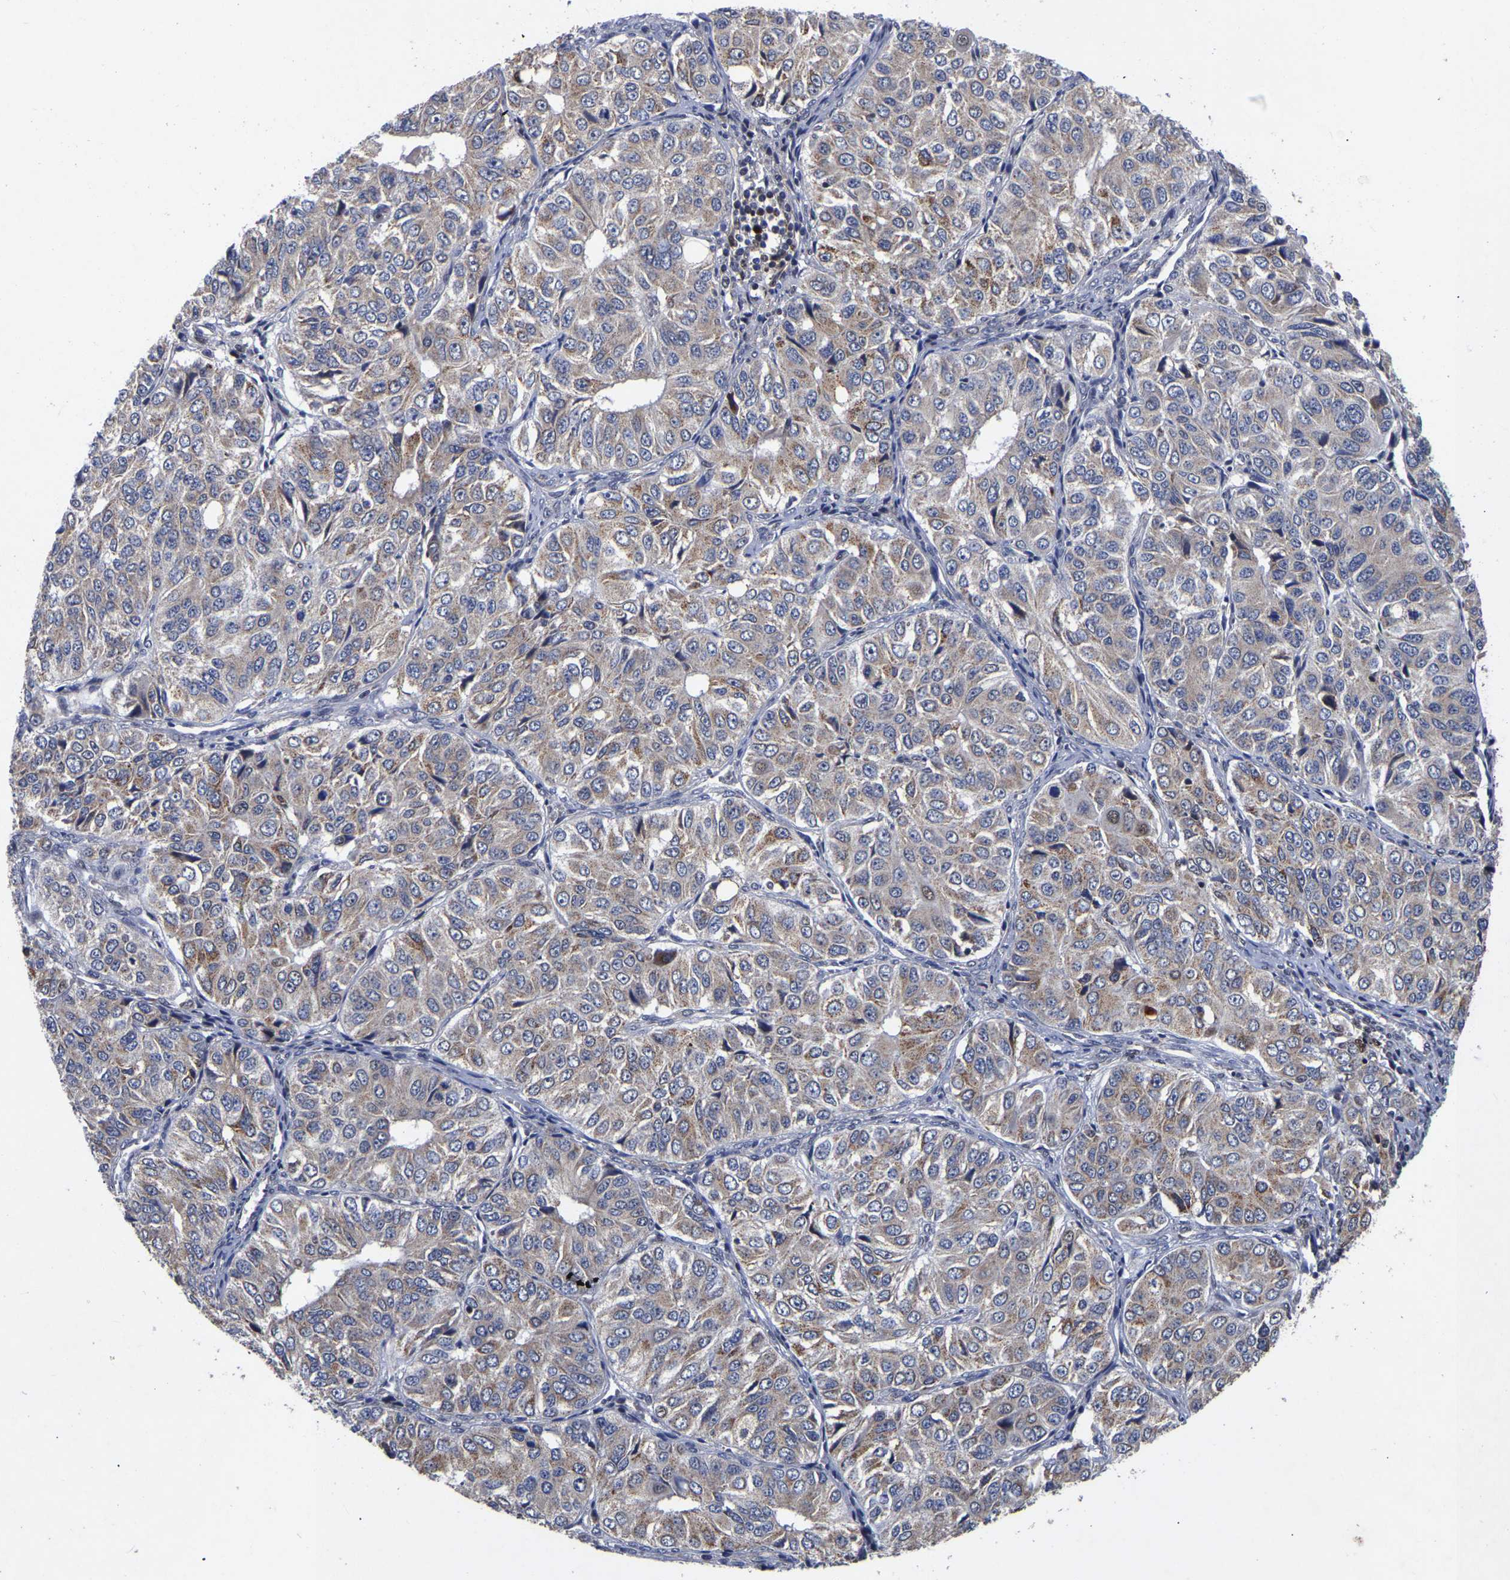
{"staining": {"intensity": "weak", "quantity": ">75%", "location": "cytoplasmic/membranous"}, "tissue": "ovarian cancer", "cell_type": "Tumor cells", "image_type": "cancer", "snomed": [{"axis": "morphology", "description": "Carcinoma, endometroid"}, {"axis": "topography", "description": "Ovary"}], "caption": "Ovarian cancer (endometroid carcinoma) tissue displays weak cytoplasmic/membranous staining in approximately >75% of tumor cells", "gene": "JUNB", "patient": {"sex": "female", "age": 51}}